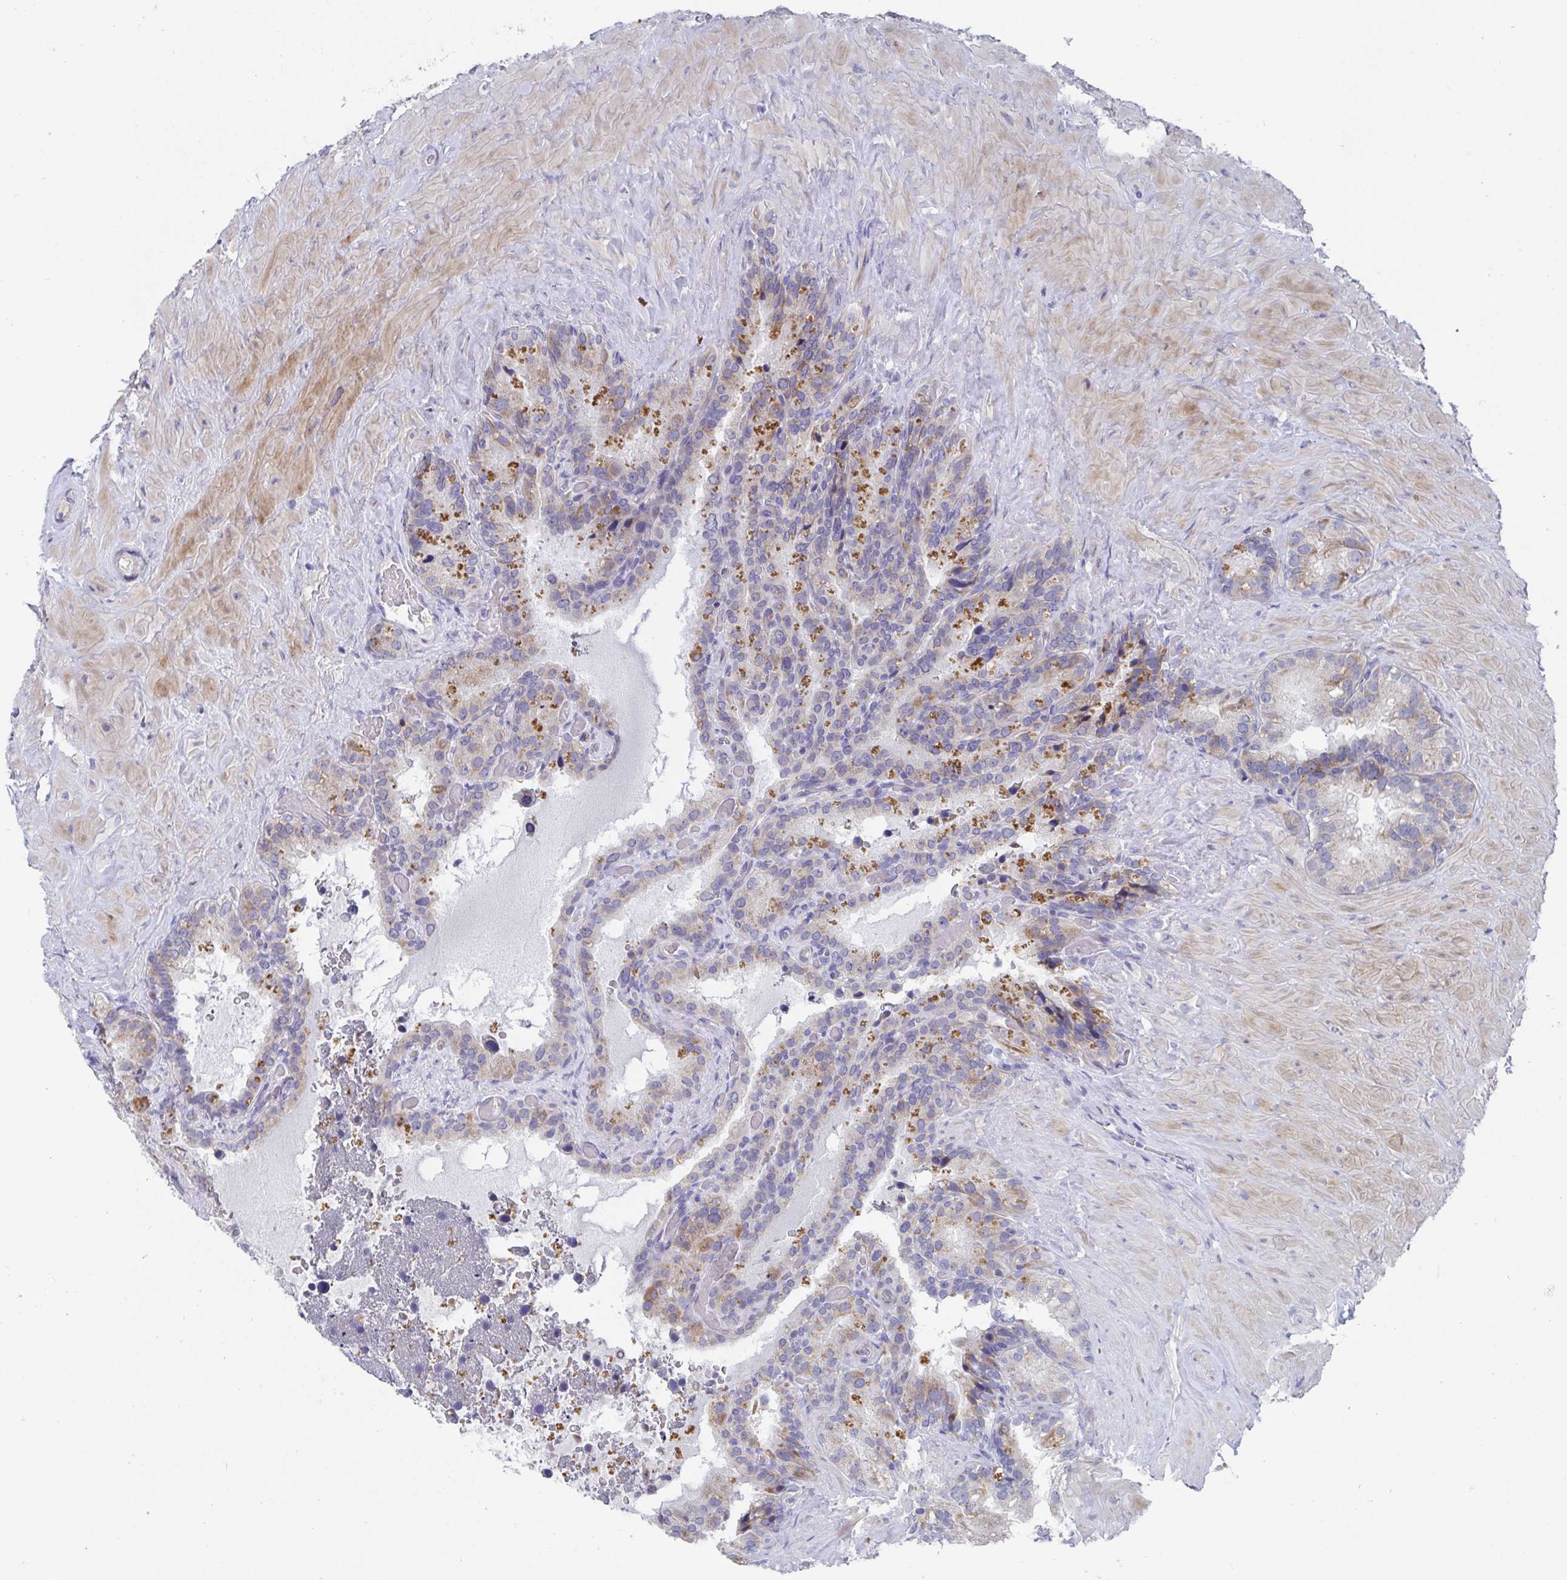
{"staining": {"intensity": "strong", "quantity": "<25%", "location": "cytoplasmic/membranous"}, "tissue": "seminal vesicle", "cell_type": "Glandular cells", "image_type": "normal", "snomed": [{"axis": "morphology", "description": "Normal tissue, NOS"}, {"axis": "topography", "description": "Seminal veicle"}], "caption": "A medium amount of strong cytoplasmic/membranous staining is identified in about <25% of glandular cells in normal seminal vesicle. The protein of interest is shown in brown color, while the nuclei are stained blue.", "gene": "ATP5F1C", "patient": {"sex": "male", "age": 60}}